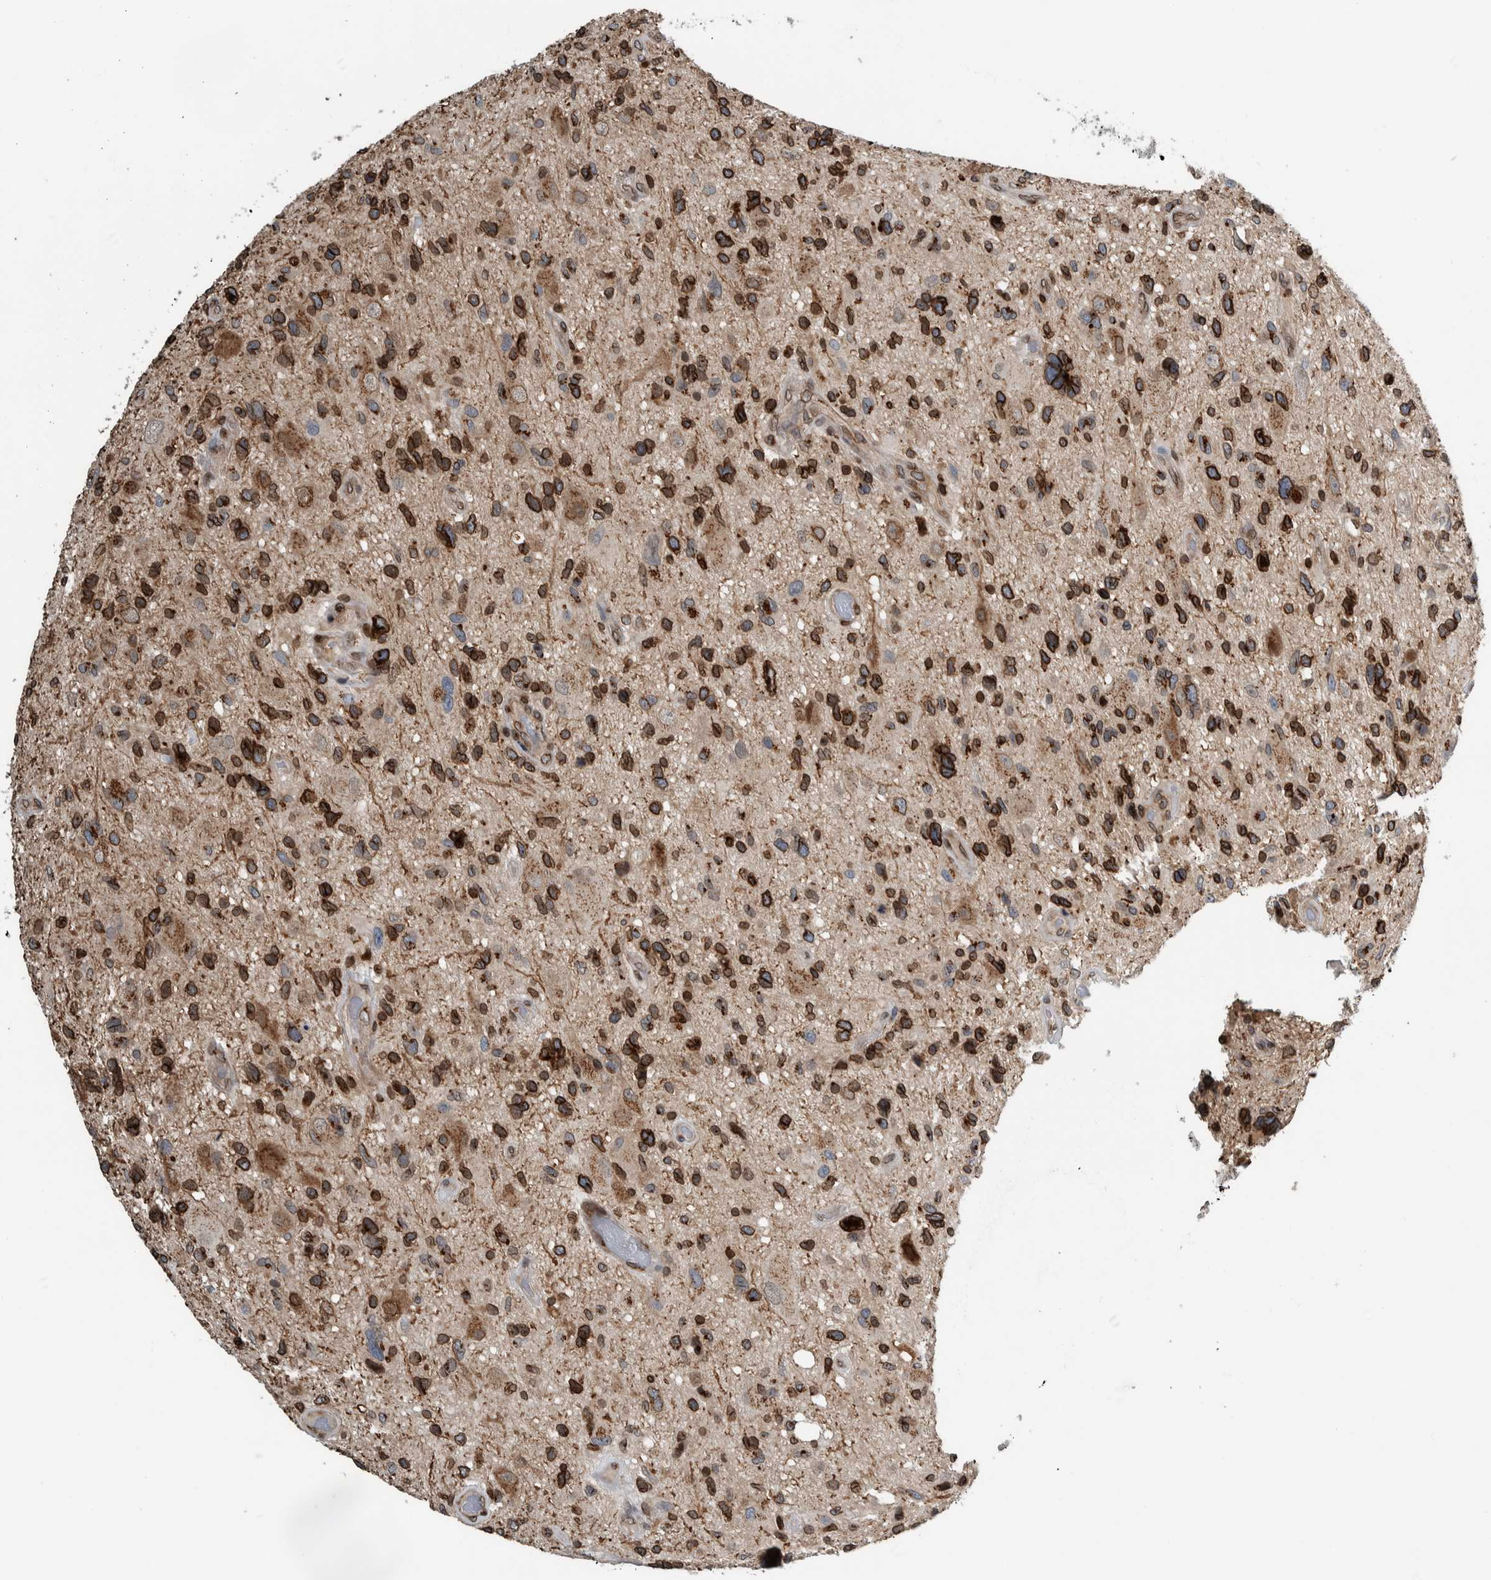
{"staining": {"intensity": "strong", "quantity": ">75%", "location": "cytoplasmic/membranous,nuclear"}, "tissue": "glioma", "cell_type": "Tumor cells", "image_type": "cancer", "snomed": [{"axis": "morphology", "description": "Glioma, malignant, High grade"}, {"axis": "topography", "description": "Brain"}], "caption": "Immunohistochemistry (IHC) staining of glioma, which displays high levels of strong cytoplasmic/membranous and nuclear expression in about >75% of tumor cells indicating strong cytoplasmic/membranous and nuclear protein staining. The staining was performed using DAB (brown) for protein detection and nuclei were counterstained in hematoxylin (blue).", "gene": "FAM135B", "patient": {"sex": "male", "age": 33}}